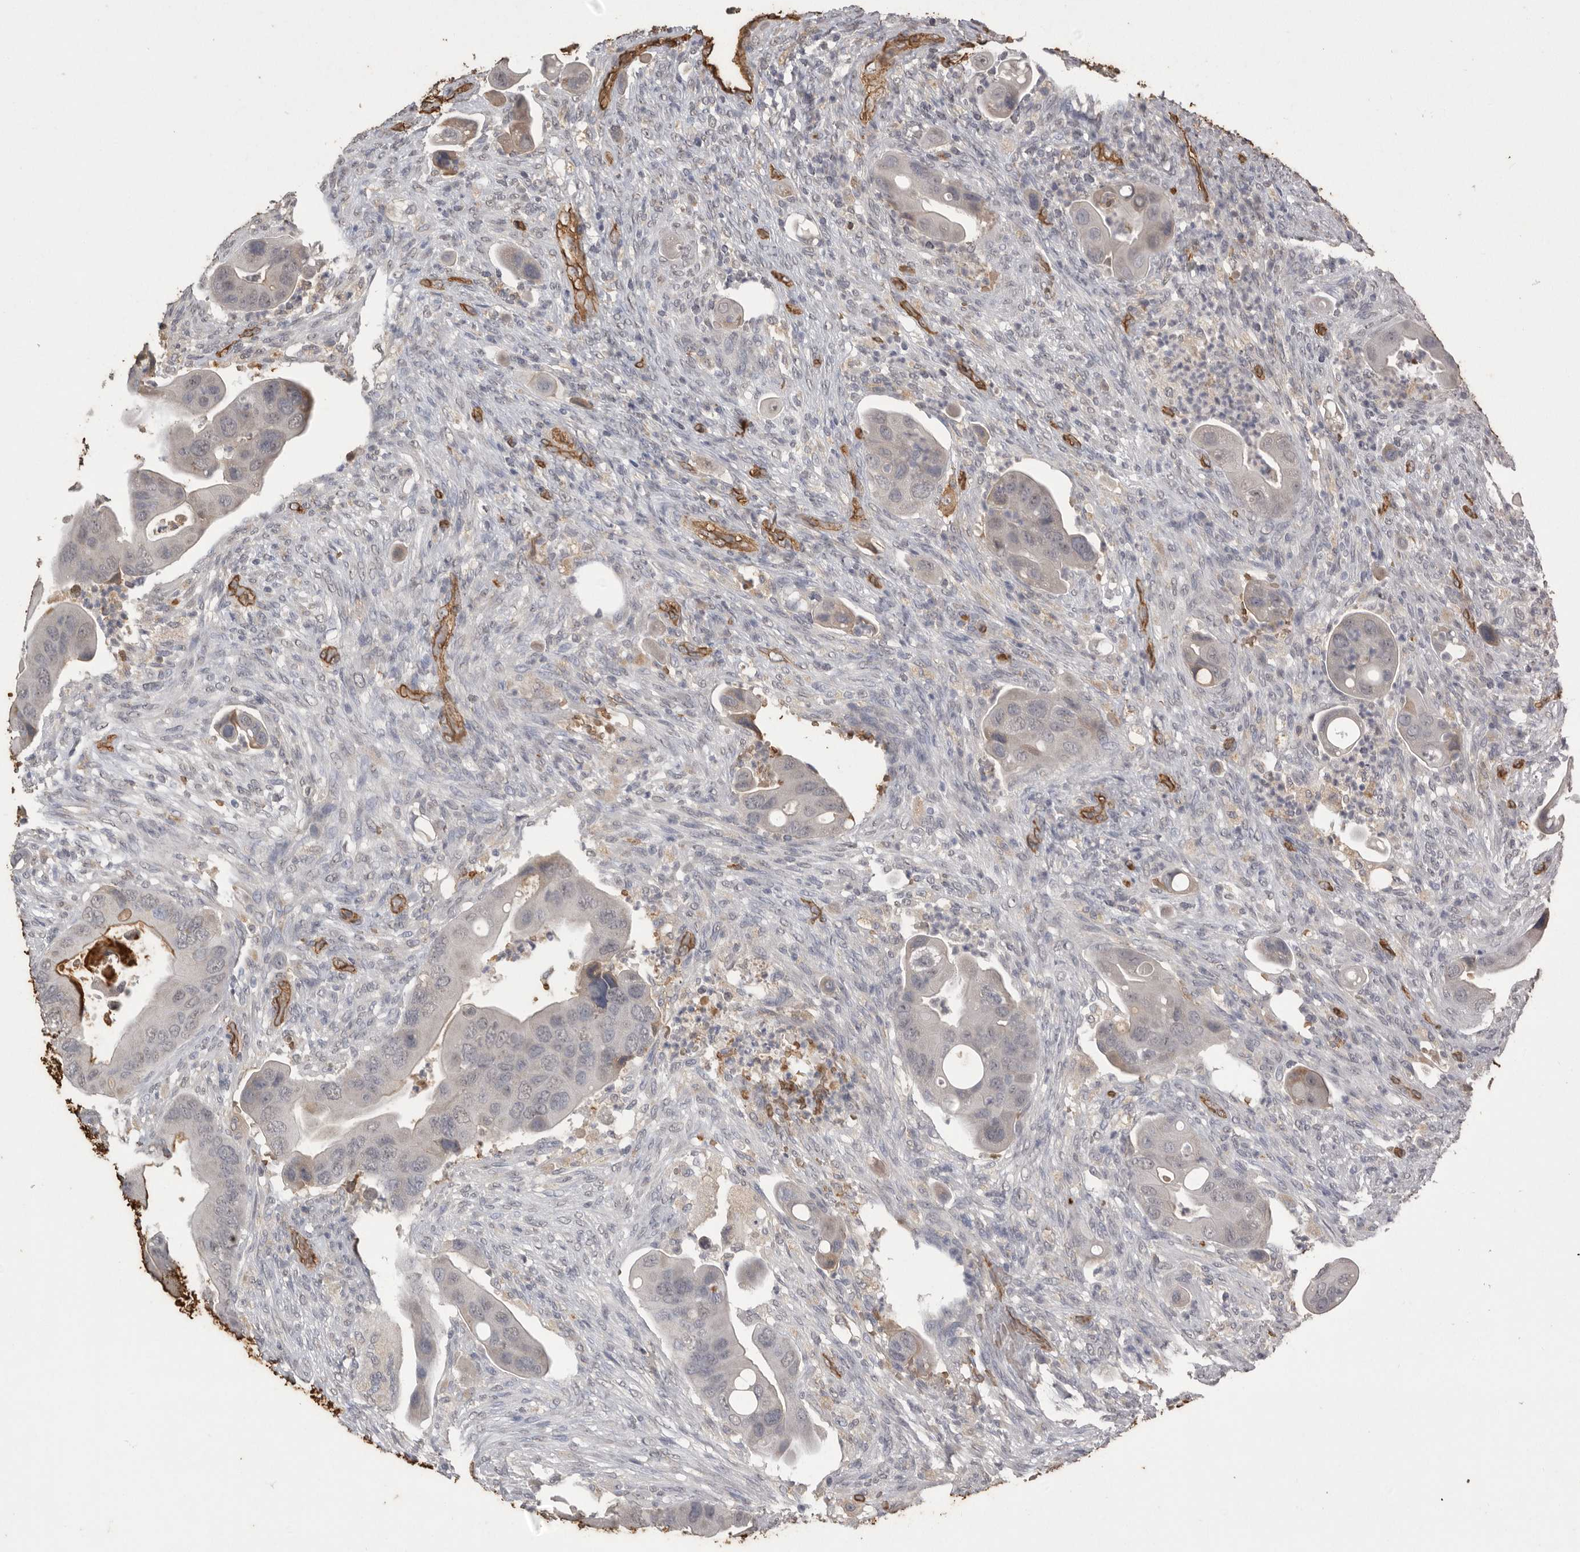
{"staining": {"intensity": "negative", "quantity": "none", "location": "none"}, "tissue": "colorectal cancer", "cell_type": "Tumor cells", "image_type": "cancer", "snomed": [{"axis": "morphology", "description": "Adenocarcinoma, NOS"}, {"axis": "topography", "description": "Rectum"}], "caption": "Immunohistochemistry (IHC) of human colorectal cancer (adenocarcinoma) shows no staining in tumor cells. (DAB (3,3'-diaminobenzidine) IHC visualized using brightfield microscopy, high magnification).", "gene": "IL27", "patient": {"sex": "female", "age": 57}}